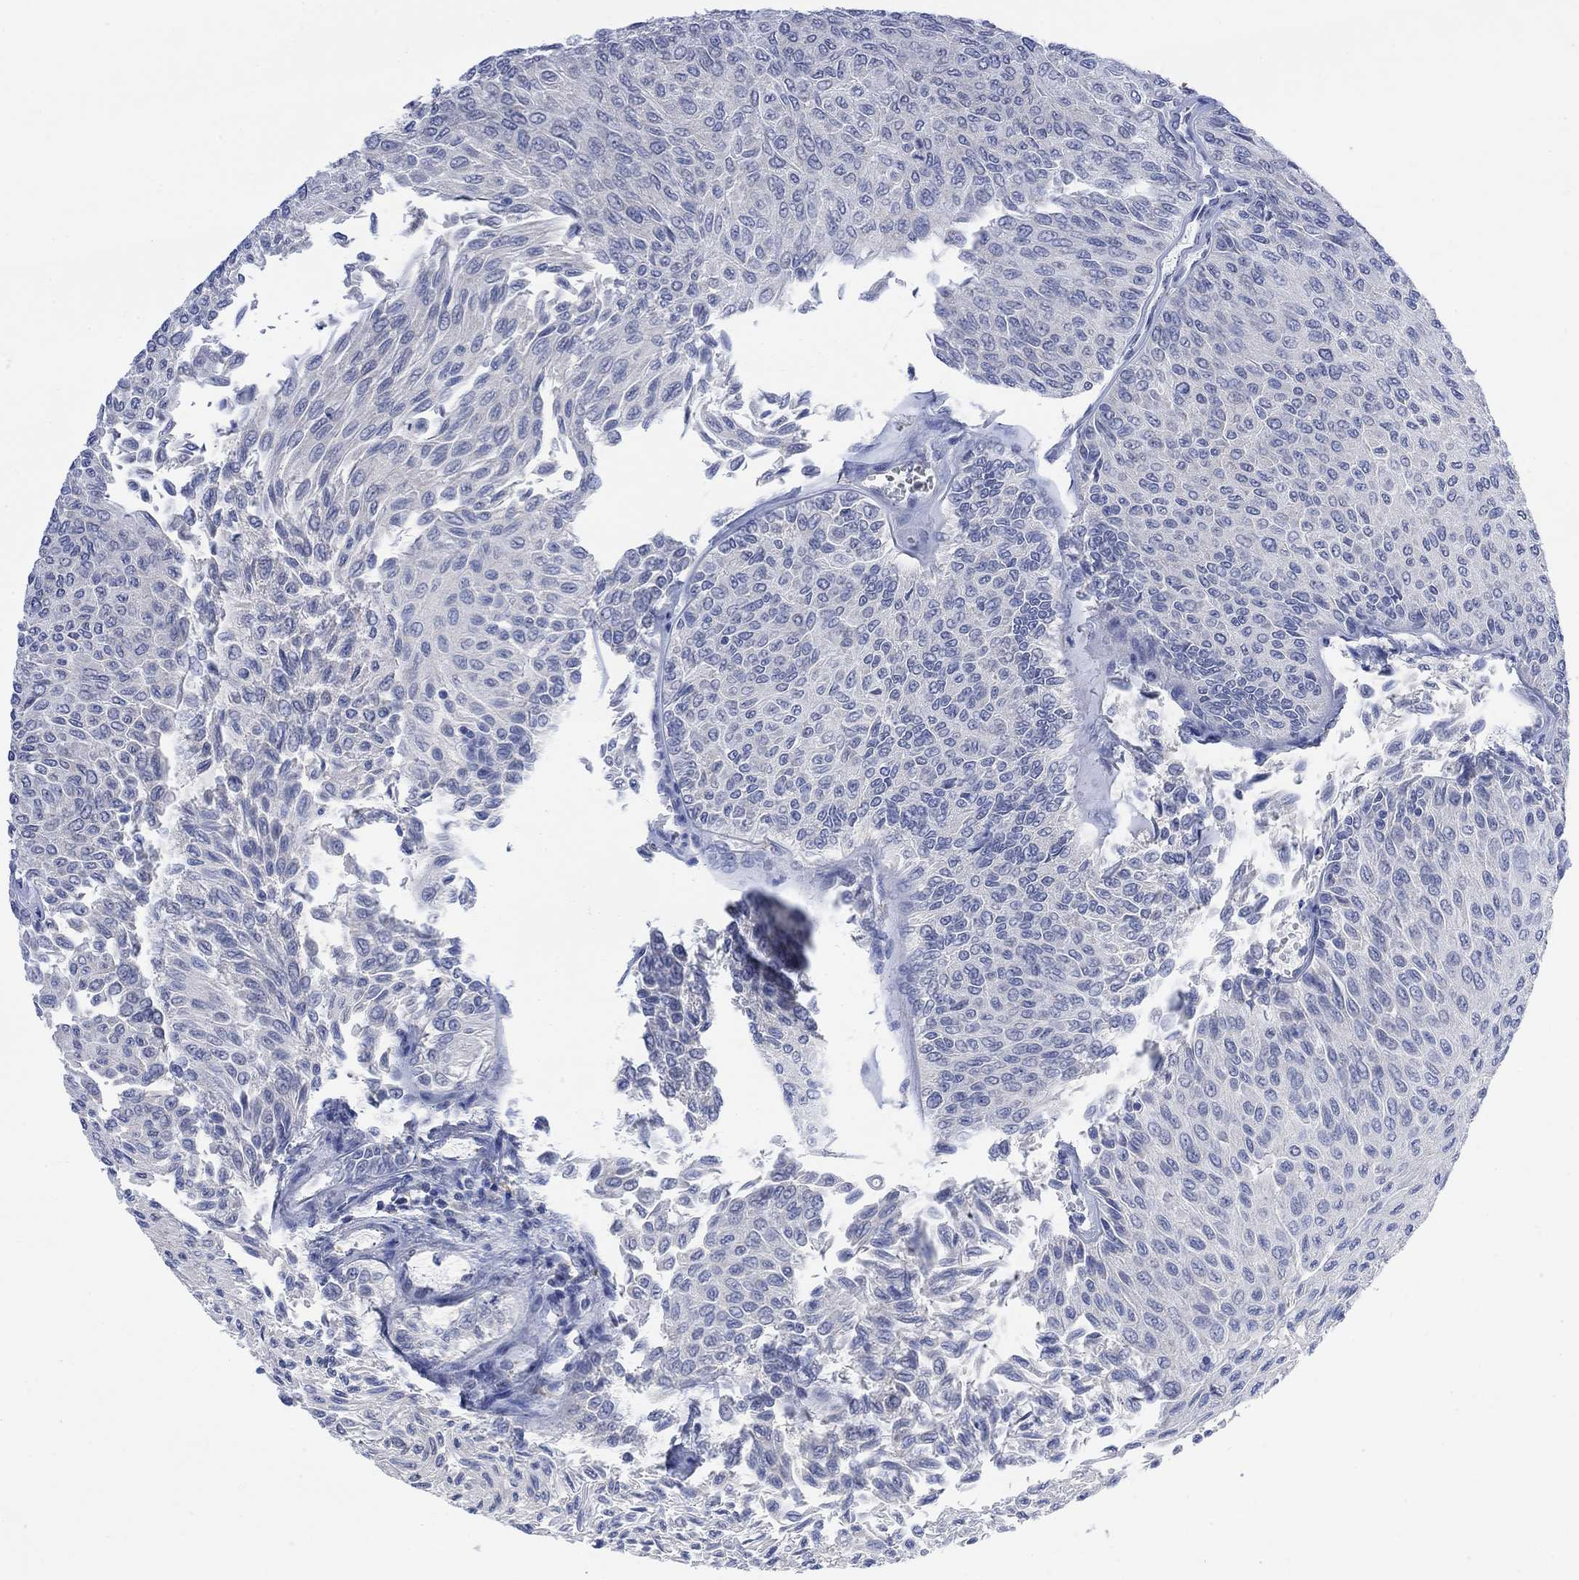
{"staining": {"intensity": "negative", "quantity": "none", "location": "none"}, "tissue": "urothelial cancer", "cell_type": "Tumor cells", "image_type": "cancer", "snomed": [{"axis": "morphology", "description": "Urothelial carcinoma, Low grade"}, {"axis": "topography", "description": "Ureter, NOS"}, {"axis": "topography", "description": "Urinary bladder"}], "caption": "The photomicrograph displays no significant expression in tumor cells of urothelial cancer. Brightfield microscopy of immunohistochemistry stained with DAB (brown) and hematoxylin (blue), captured at high magnification.", "gene": "FBP2", "patient": {"sex": "male", "age": 78}}